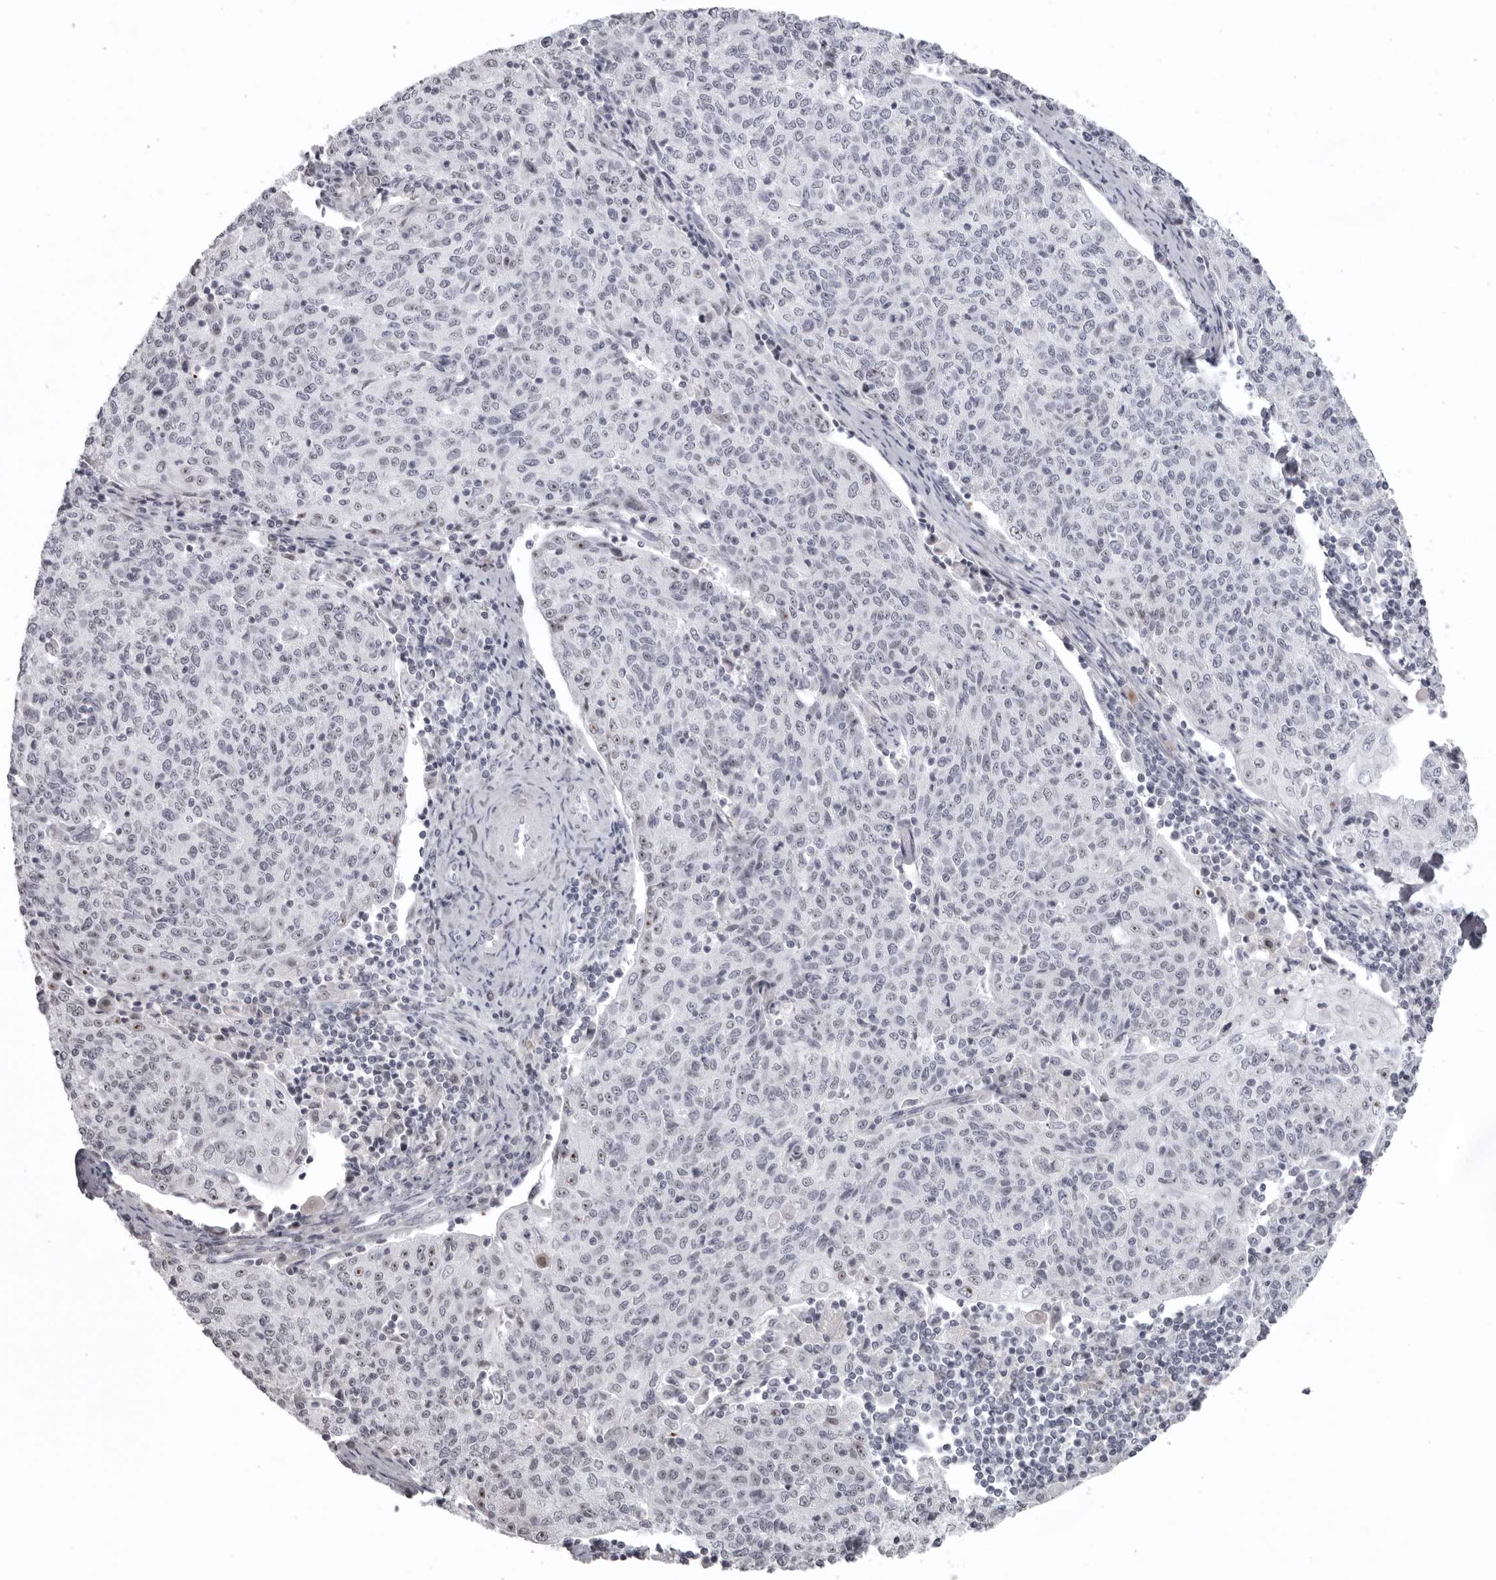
{"staining": {"intensity": "negative", "quantity": "none", "location": "none"}, "tissue": "cervical cancer", "cell_type": "Tumor cells", "image_type": "cancer", "snomed": [{"axis": "morphology", "description": "Squamous cell carcinoma, NOS"}, {"axis": "topography", "description": "Cervix"}], "caption": "The IHC image has no significant expression in tumor cells of cervical cancer tissue.", "gene": "HELZ", "patient": {"sex": "female", "age": 48}}